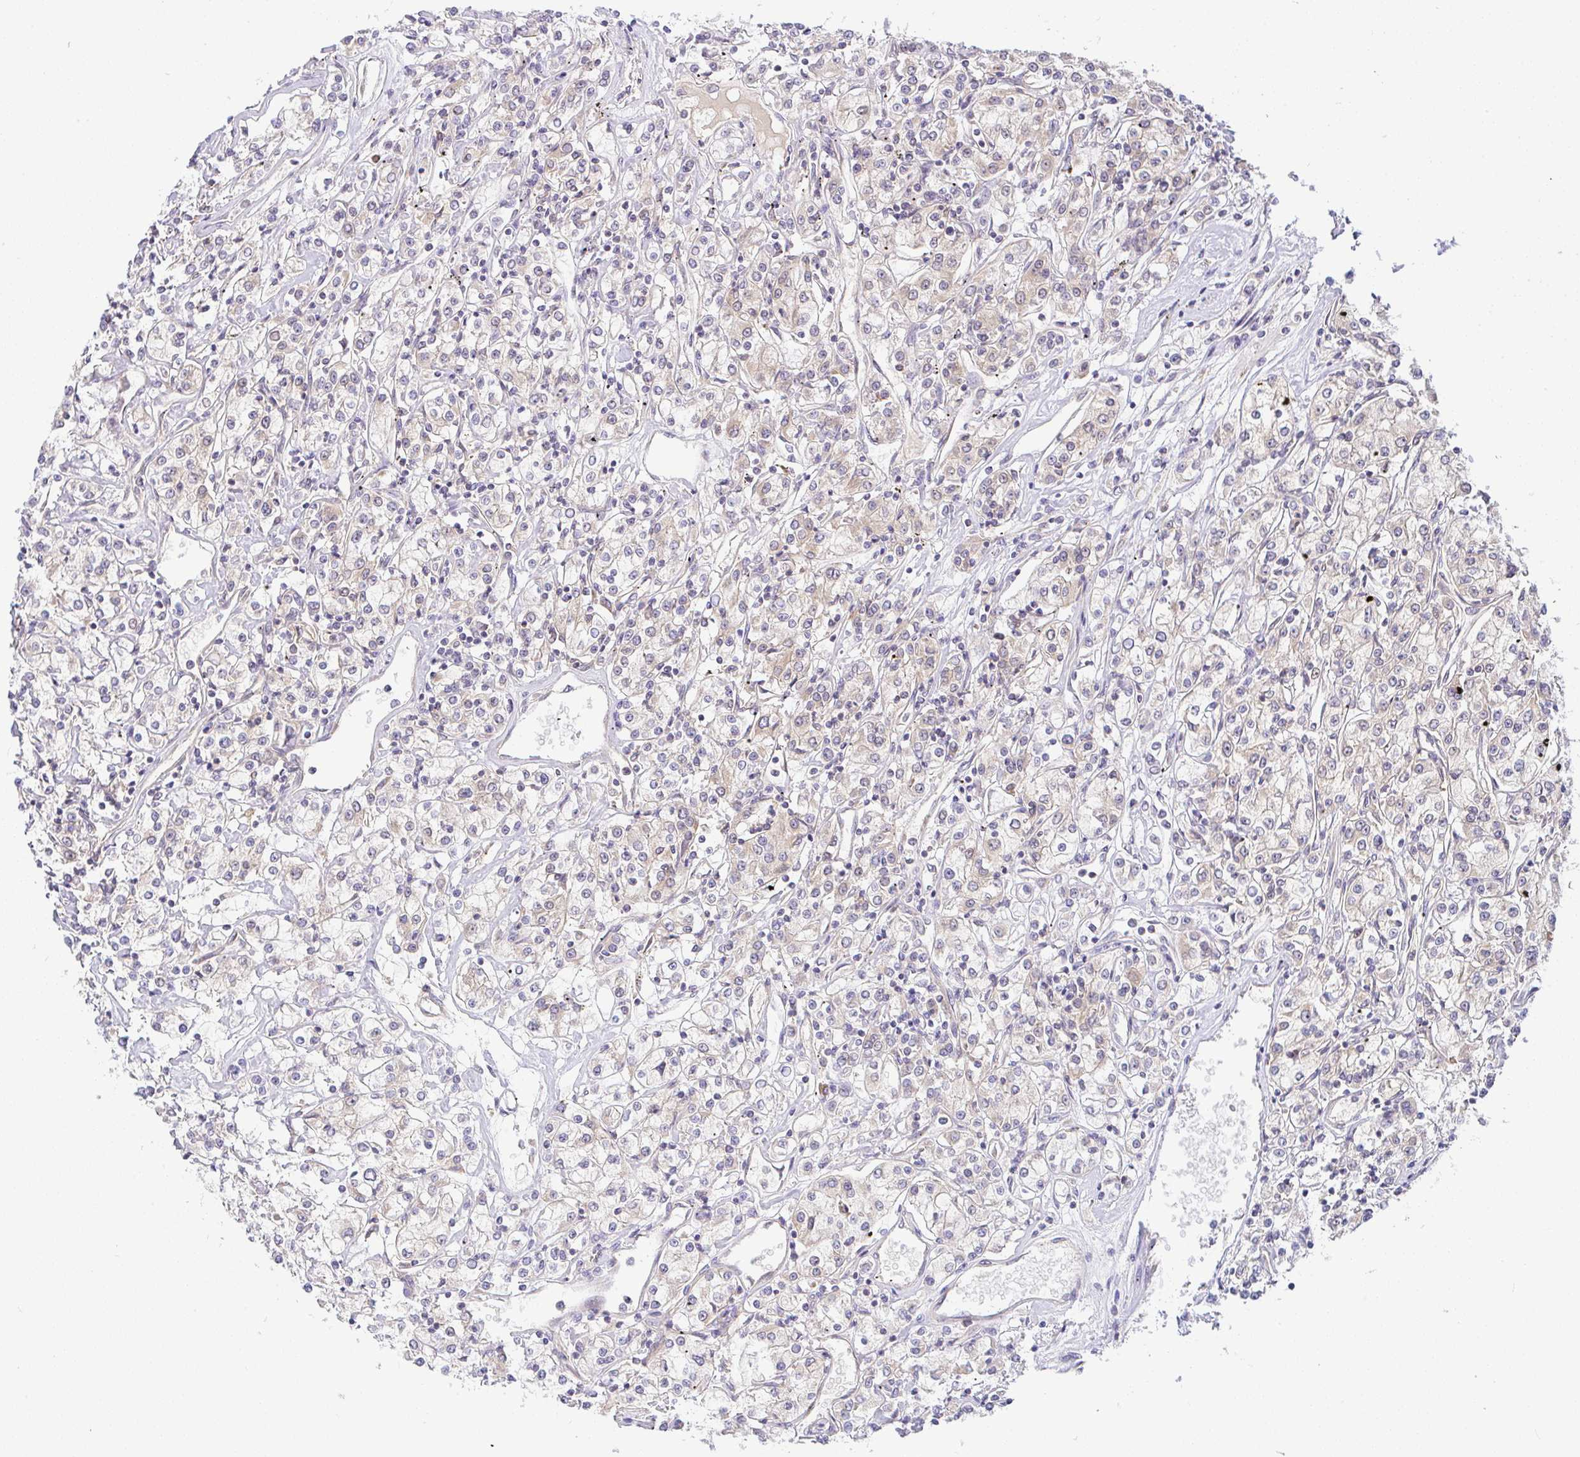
{"staining": {"intensity": "weak", "quantity": "25%-75%", "location": "cytoplasmic/membranous"}, "tissue": "renal cancer", "cell_type": "Tumor cells", "image_type": "cancer", "snomed": [{"axis": "morphology", "description": "Adenocarcinoma, NOS"}, {"axis": "topography", "description": "Kidney"}], "caption": "Immunohistochemical staining of adenocarcinoma (renal) reveals low levels of weak cytoplasmic/membranous staining in approximately 25%-75% of tumor cells.", "gene": "DERL2", "patient": {"sex": "female", "age": 59}}